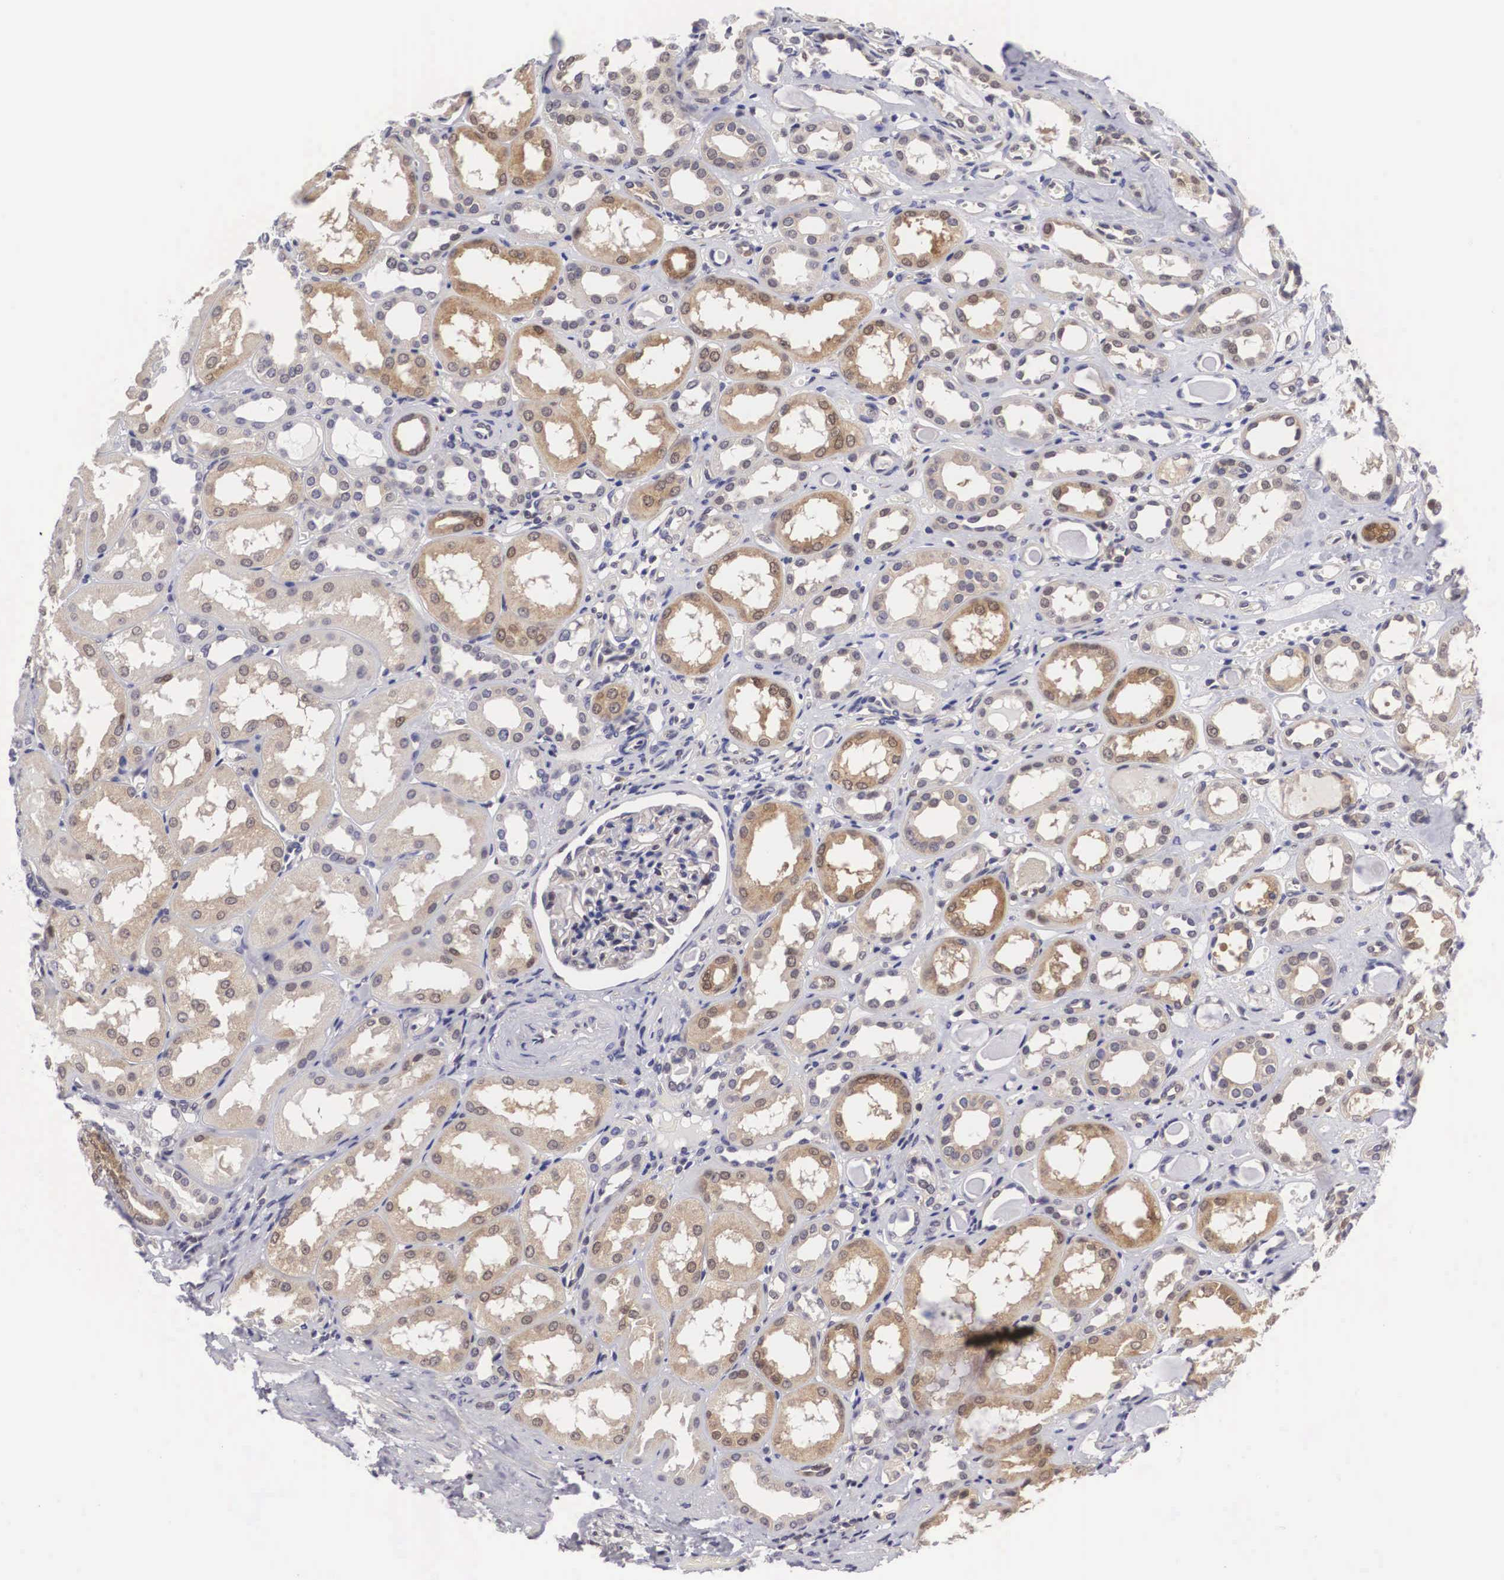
{"staining": {"intensity": "moderate", "quantity": "25%-75%", "location": "nuclear"}, "tissue": "kidney", "cell_type": "Cells in glomeruli", "image_type": "normal", "snomed": [{"axis": "morphology", "description": "Normal tissue, NOS"}, {"axis": "topography", "description": "Kidney"}], "caption": "DAB (3,3'-diaminobenzidine) immunohistochemical staining of normal human kidney displays moderate nuclear protein expression in about 25%-75% of cells in glomeruli. (brown staining indicates protein expression, while blue staining denotes nuclei).", "gene": "ADSL", "patient": {"sex": "male", "age": 61}}